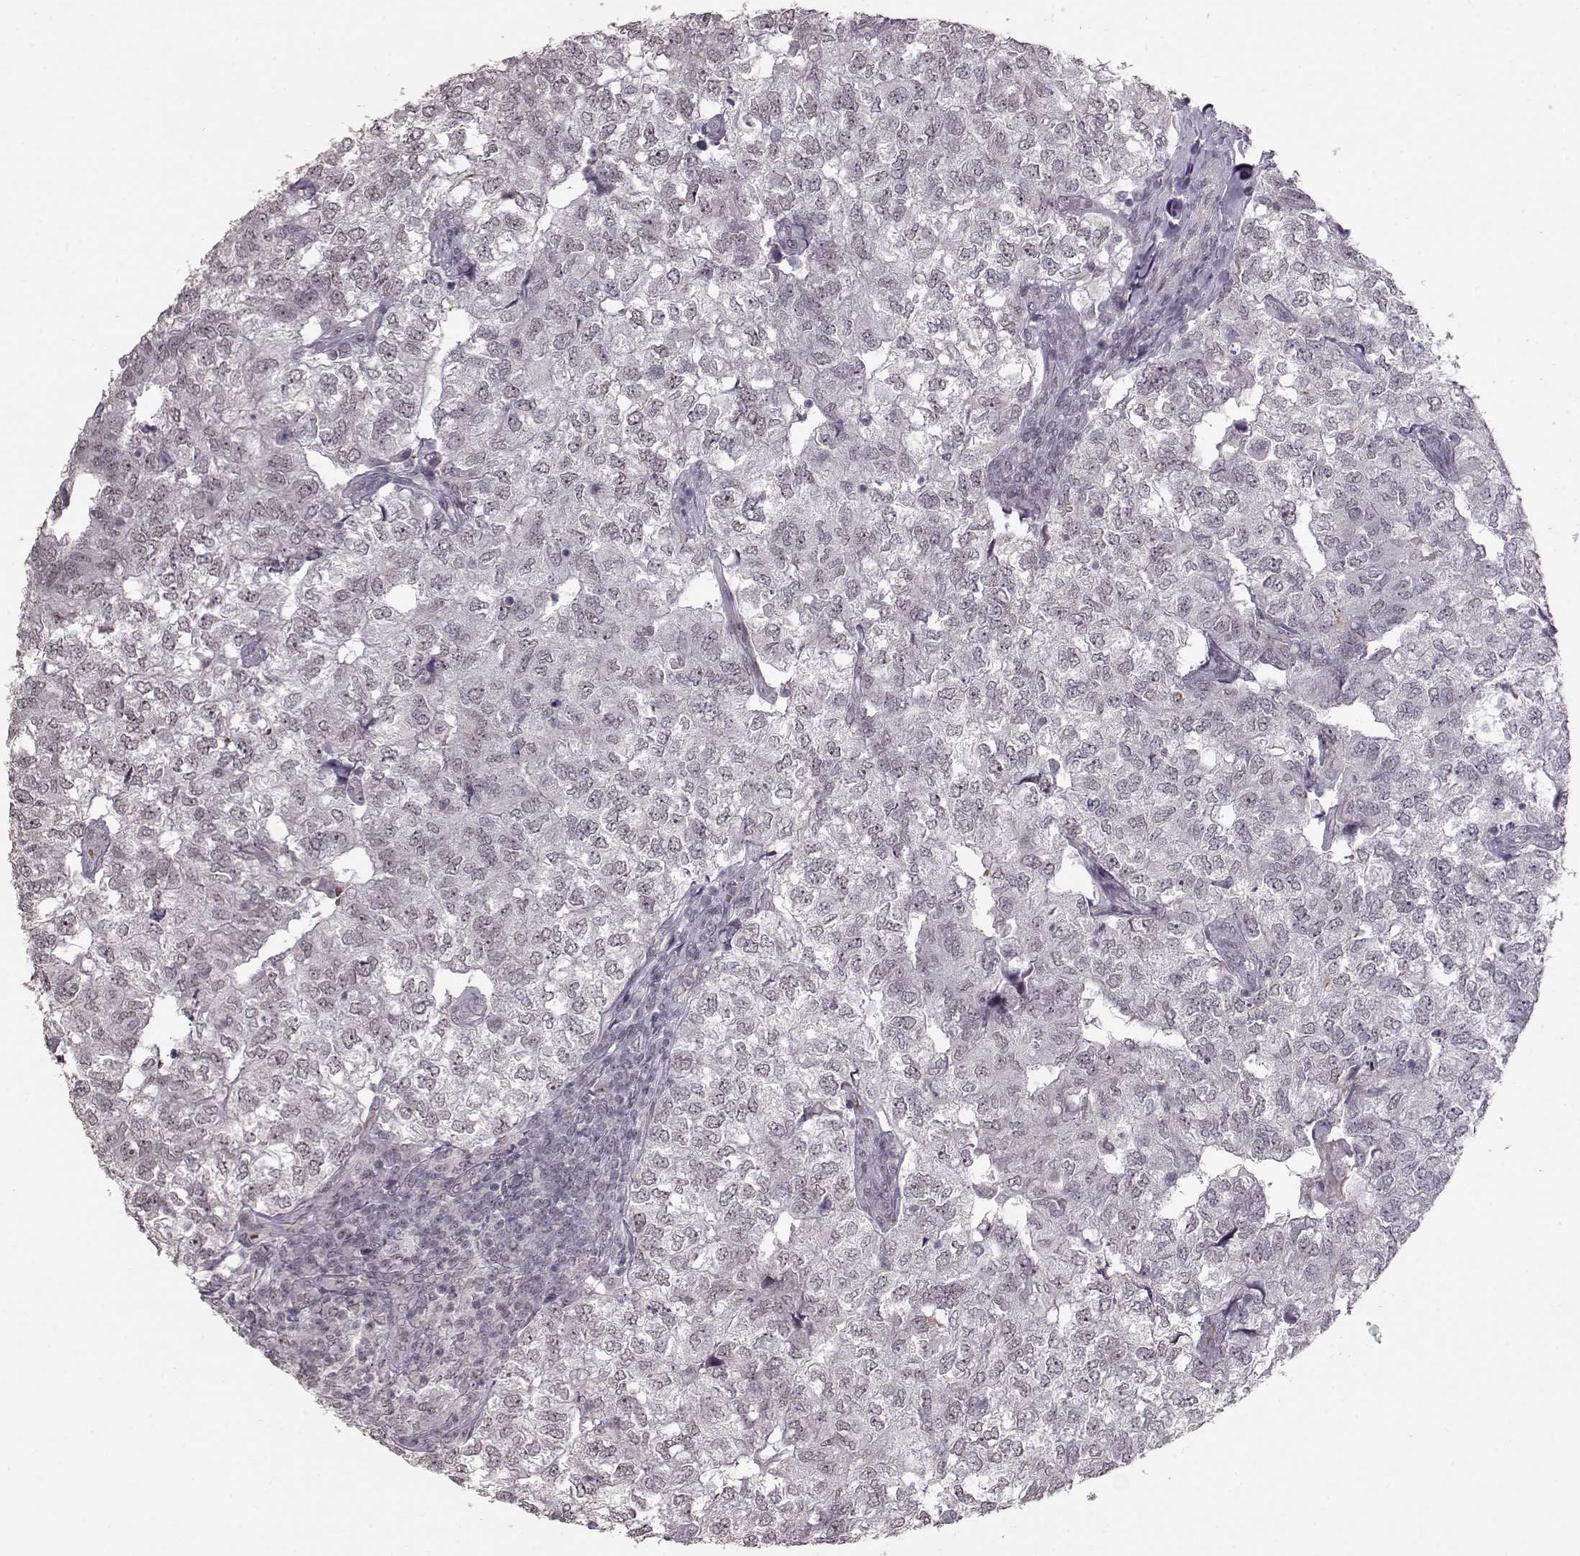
{"staining": {"intensity": "negative", "quantity": "none", "location": "none"}, "tissue": "breast cancer", "cell_type": "Tumor cells", "image_type": "cancer", "snomed": [{"axis": "morphology", "description": "Duct carcinoma"}, {"axis": "topography", "description": "Breast"}], "caption": "A high-resolution photomicrograph shows immunohistochemistry staining of breast infiltrating ductal carcinoma, which reveals no significant staining in tumor cells.", "gene": "PCP4", "patient": {"sex": "female", "age": 30}}